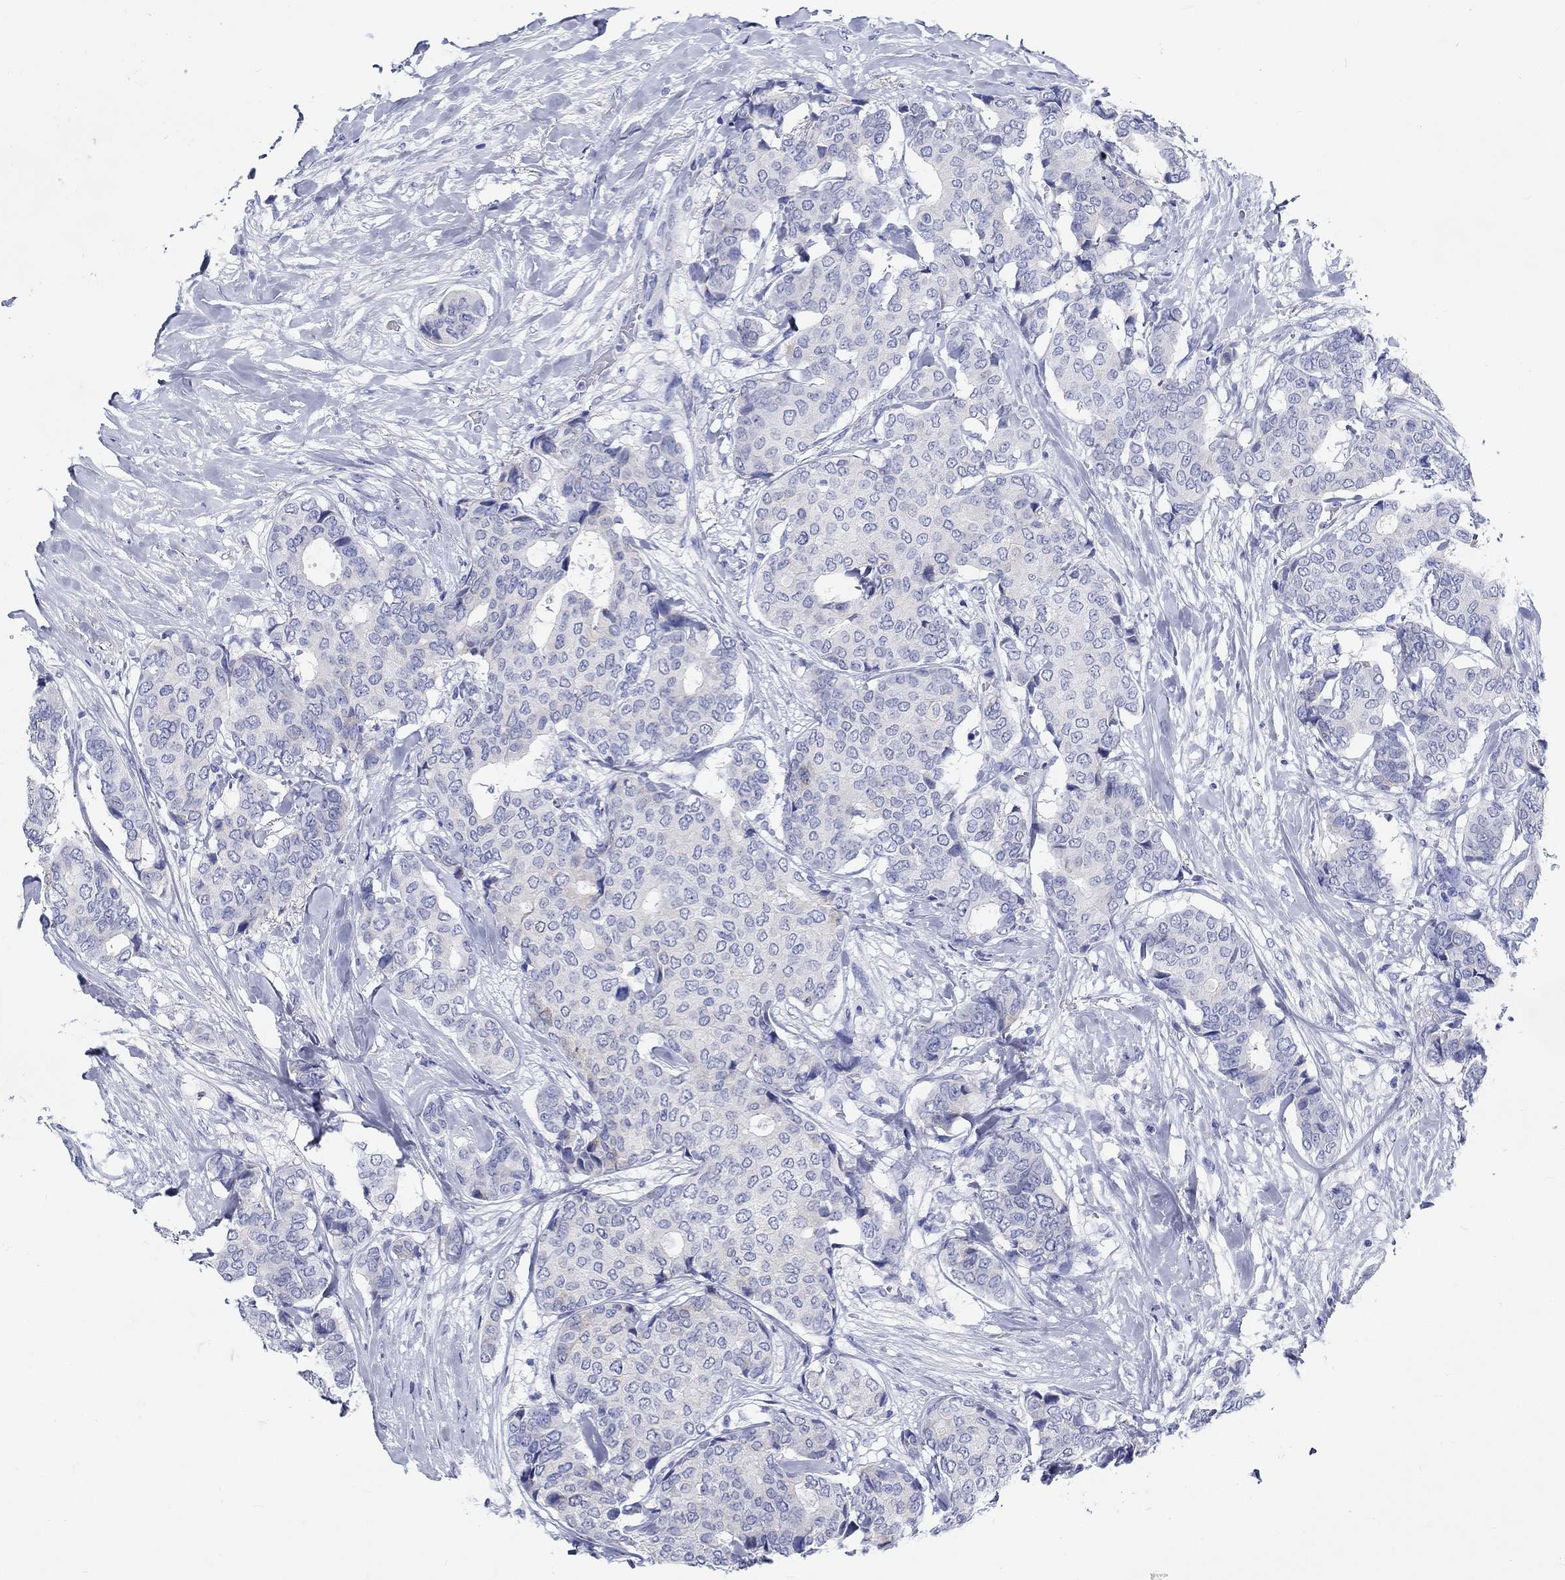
{"staining": {"intensity": "negative", "quantity": "none", "location": "none"}, "tissue": "breast cancer", "cell_type": "Tumor cells", "image_type": "cancer", "snomed": [{"axis": "morphology", "description": "Duct carcinoma"}, {"axis": "topography", "description": "Breast"}], "caption": "Micrograph shows no protein expression in tumor cells of infiltrating ductal carcinoma (breast) tissue. (Stains: DAB IHC with hematoxylin counter stain, Microscopy: brightfield microscopy at high magnification).", "gene": "RD3L", "patient": {"sex": "female", "age": 75}}